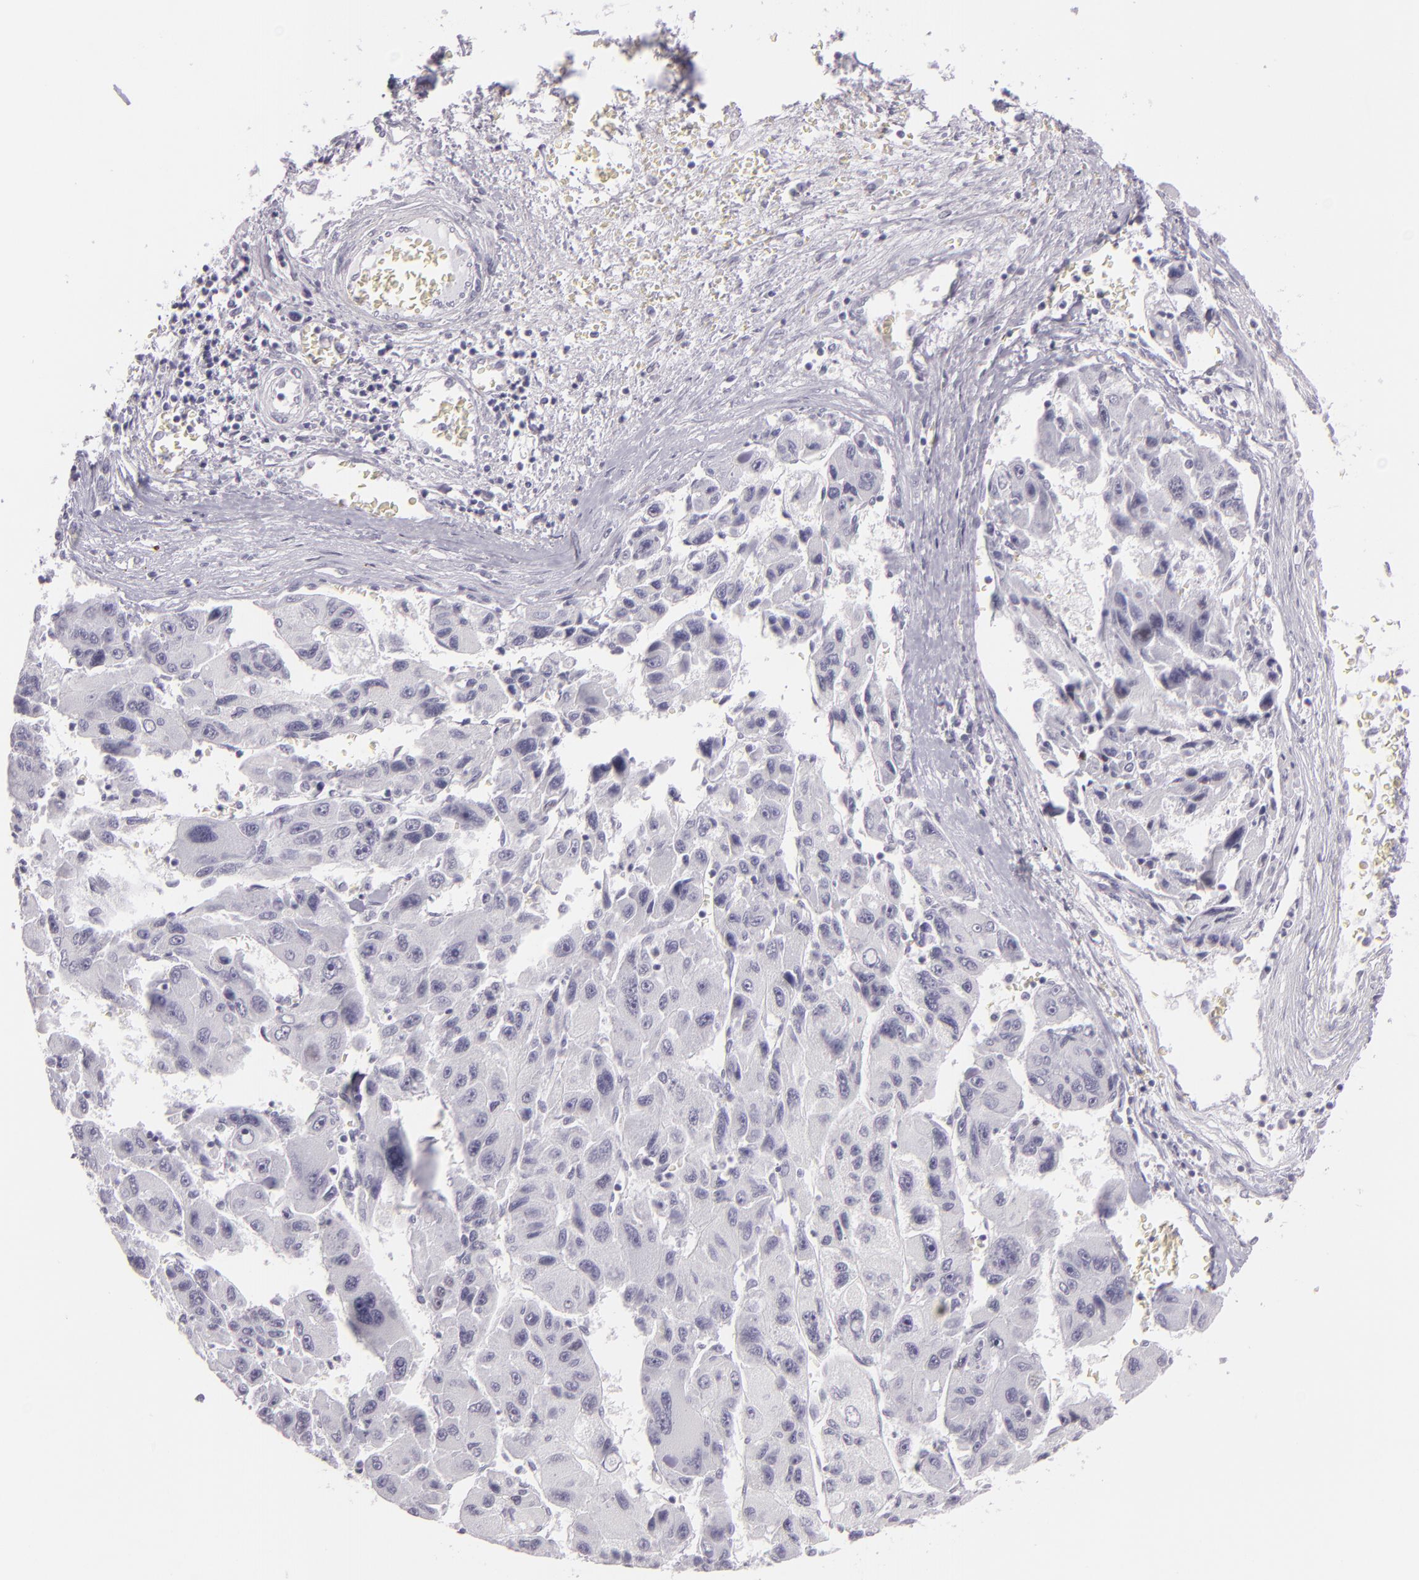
{"staining": {"intensity": "negative", "quantity": "none", "location": "none"}, "tissue": "liver cancer", "cell_type": "Tumor cells", "image_type": "cancer", "snomed": [{"axis": "morphology", "description": "Carcinoma, Hepatocellular, NOS"}, {"axis": "topography", "description": "Liver"}], "caption": "DAB immunohistochemical staining of liver hepatocellular carcinoma exhibits no significant positivity in tumor cells.", "gene": "MCM3", "patient": {"sex": "male", "age": 64}}